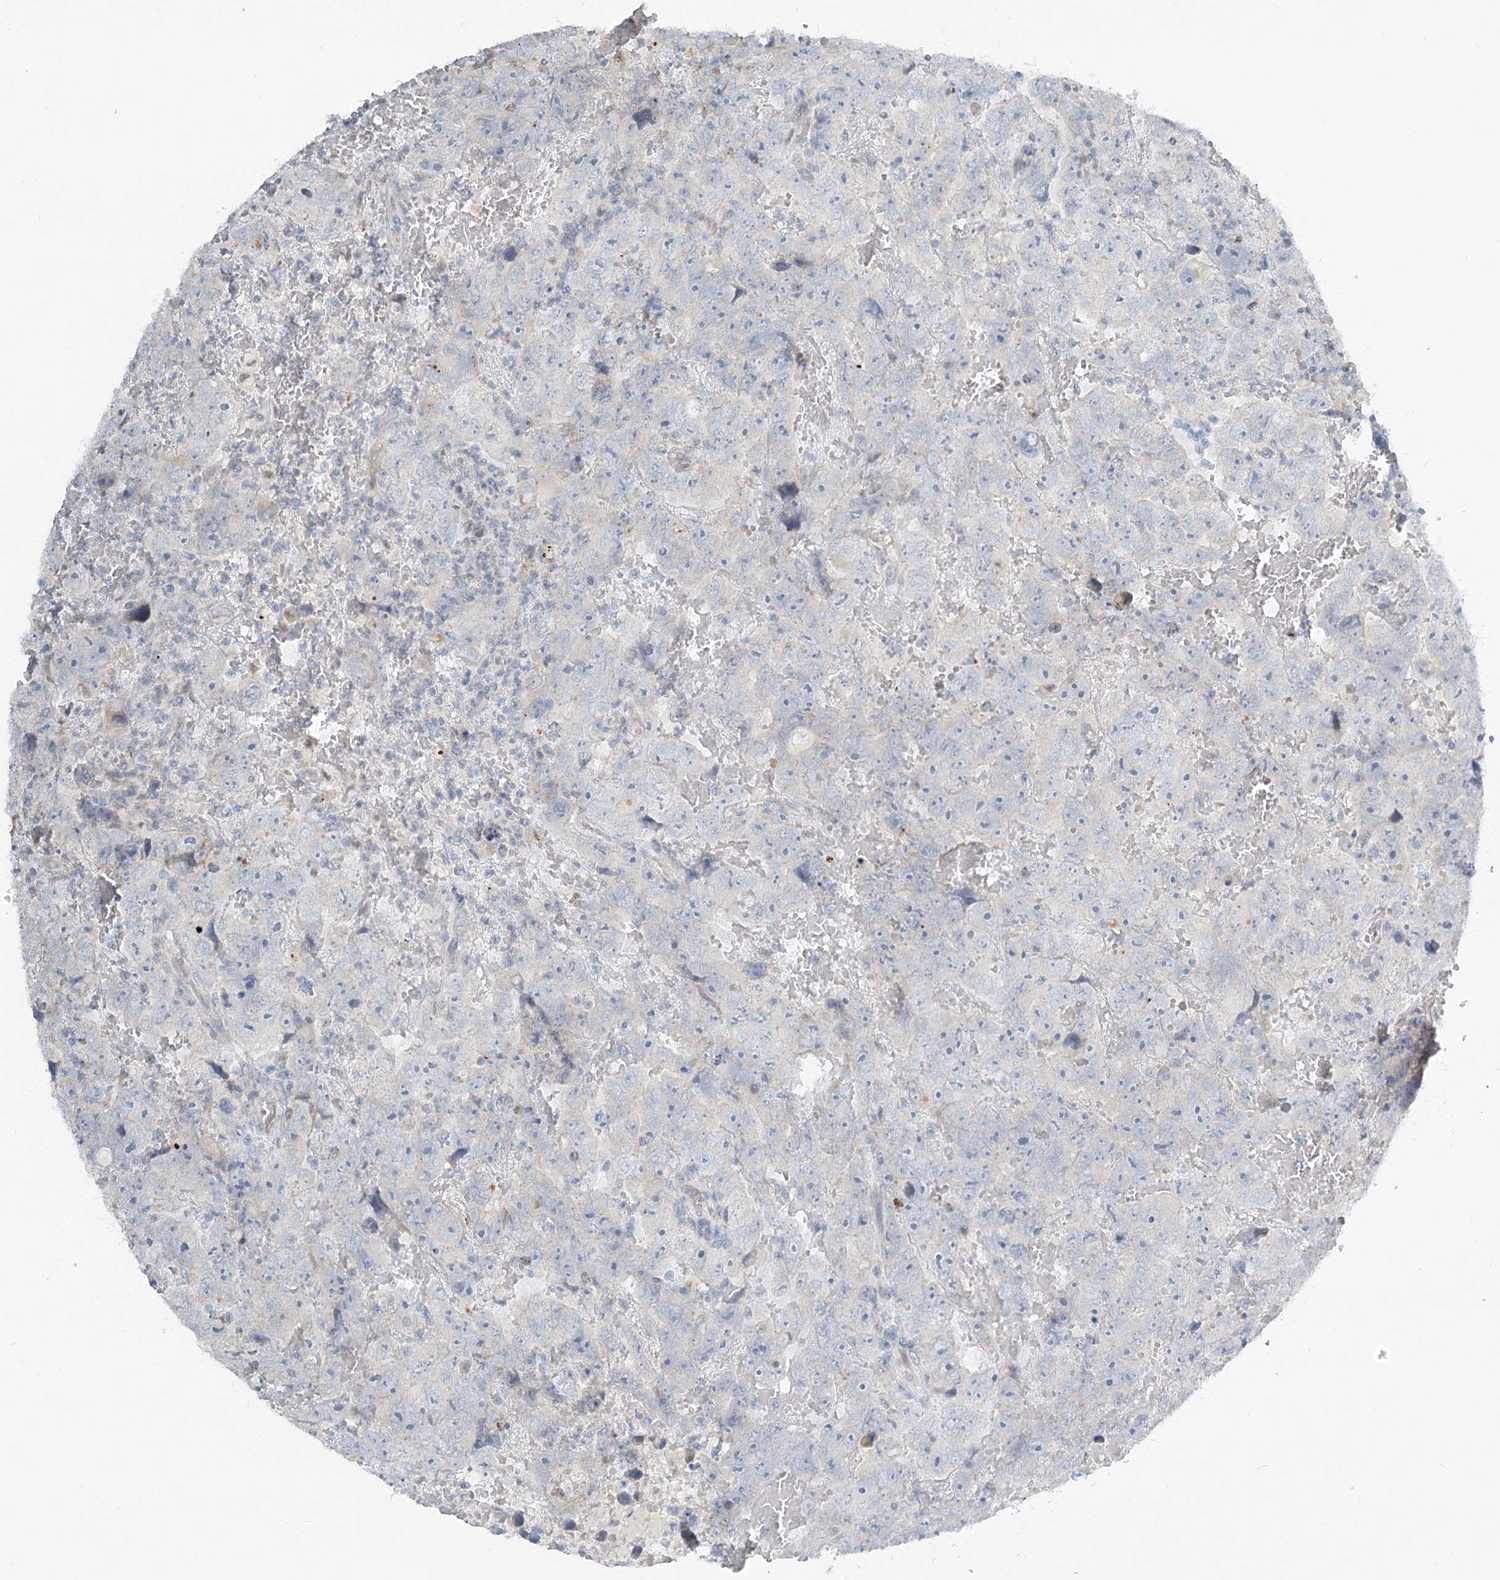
{"staining": {"intensity": "negative", "quantity": "none", "location": "none"}, "tissue": "testis cancer", "cell_type": "Tumor cells", "image_type": "cancer", "snomed": [{"axis": "morphology", "description": "Carcinoma, Embryonal, NOS"}, {"axis": "topography", "description": "Testis"}], "caption": "Tumor cells are negative for brown protein staining in testis cancer (embryonal carcinoma). (DAB (3,3'-diaminobenzidine) immunohistochemistry visualized using brightfield microscopy, high magnification).", "gene": "ABITRAM", "patient": {"sex": "male", "age": 45}}